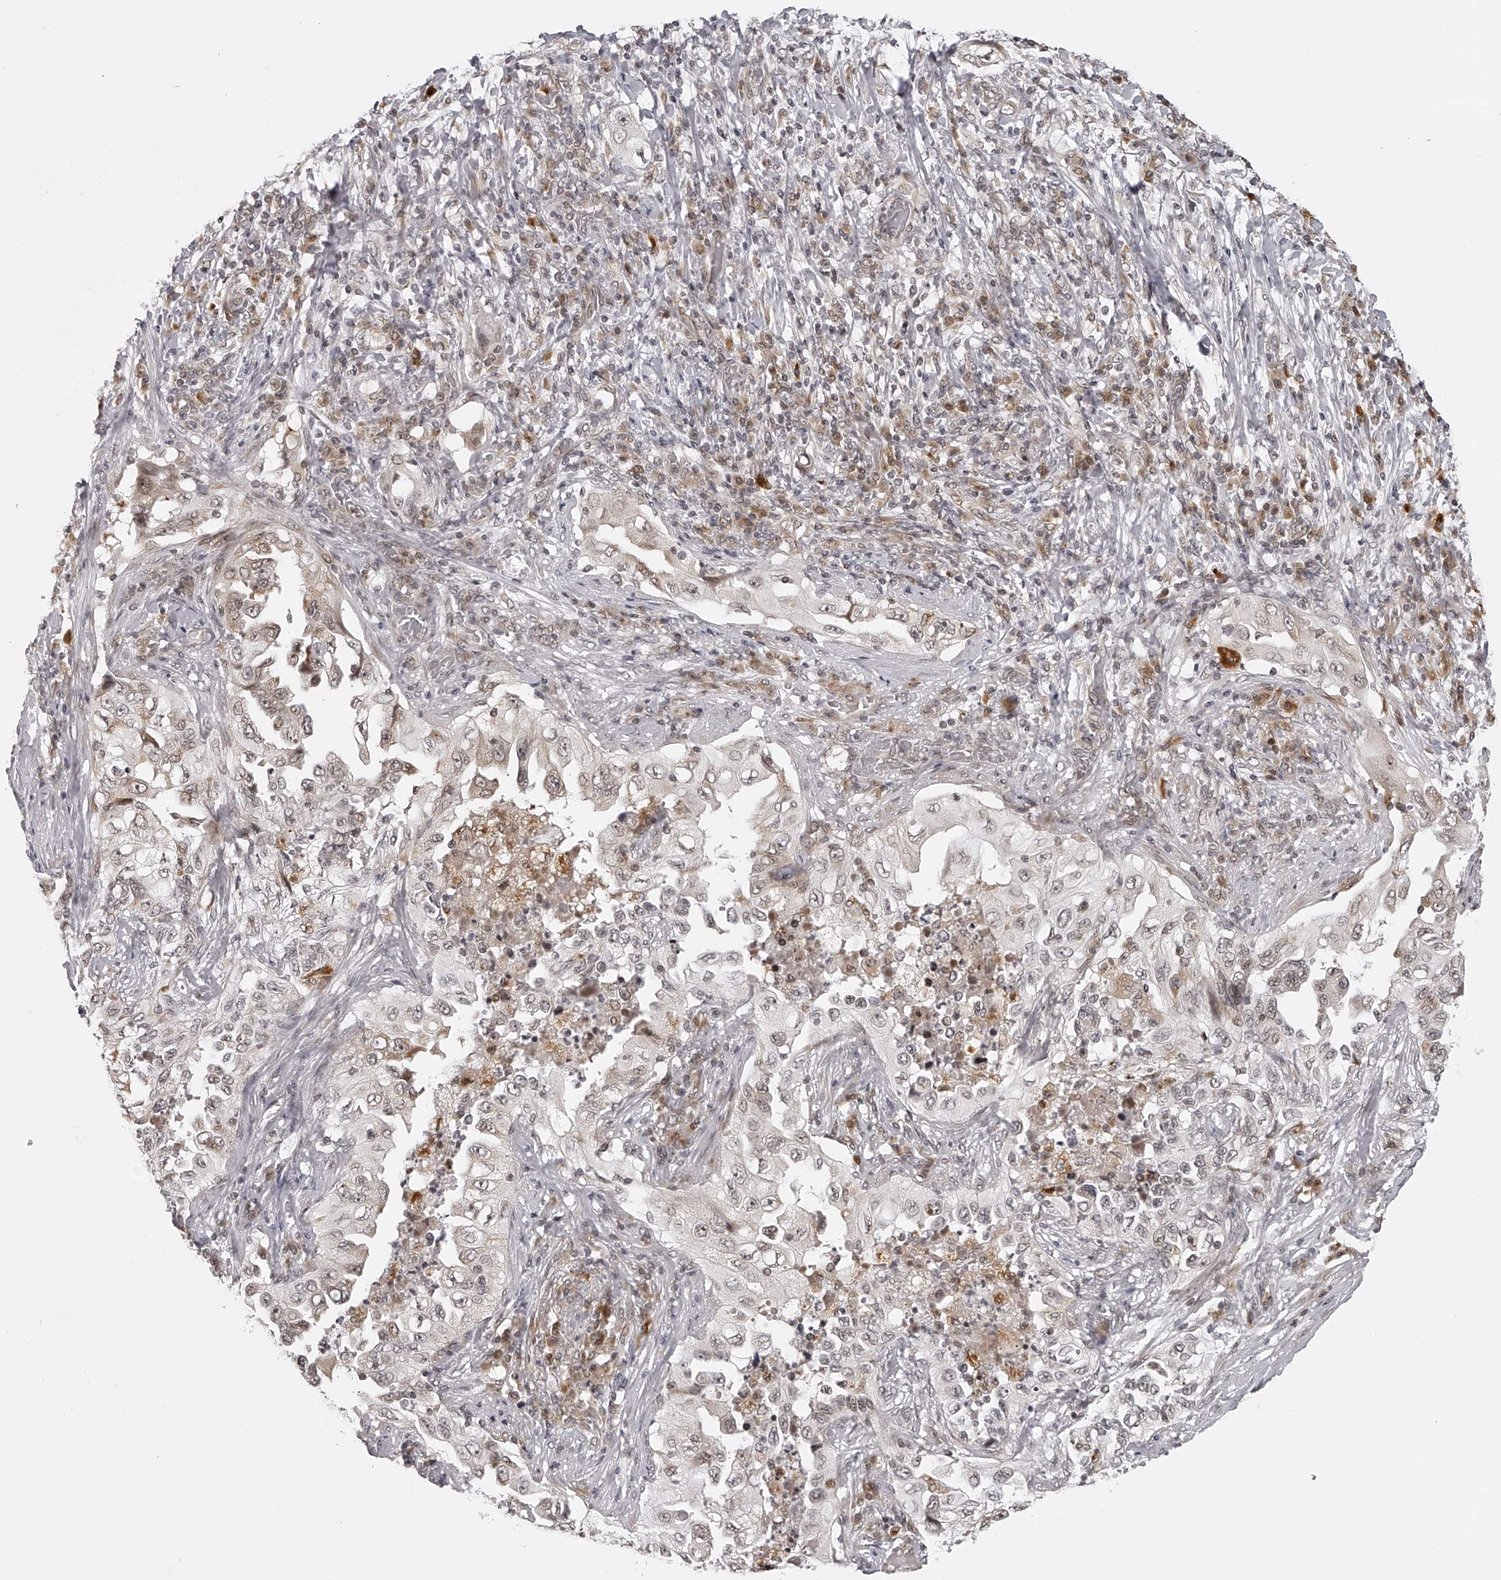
{"staining": {"intensity": "weak", "quantity": "<25%", "location": "cytoplasmic/membranous,nuclear"}, "tissue": "lung cancer", "cell_type": "Tumor cells", "image_type": "cancer", "snomed": [{"axis": "morphology", "description": "Adenocarcinoma, NOS"}, {"axis": "topography", "description": "Lung"}], "caption": "Tumor cells show no significant protein expression in lung cancer. (DAB immunohistochemistry (IHC) with hematoxylin counter stain).", "gene": "ODF2L", "patient": {"sex": "female", "age": 51}}